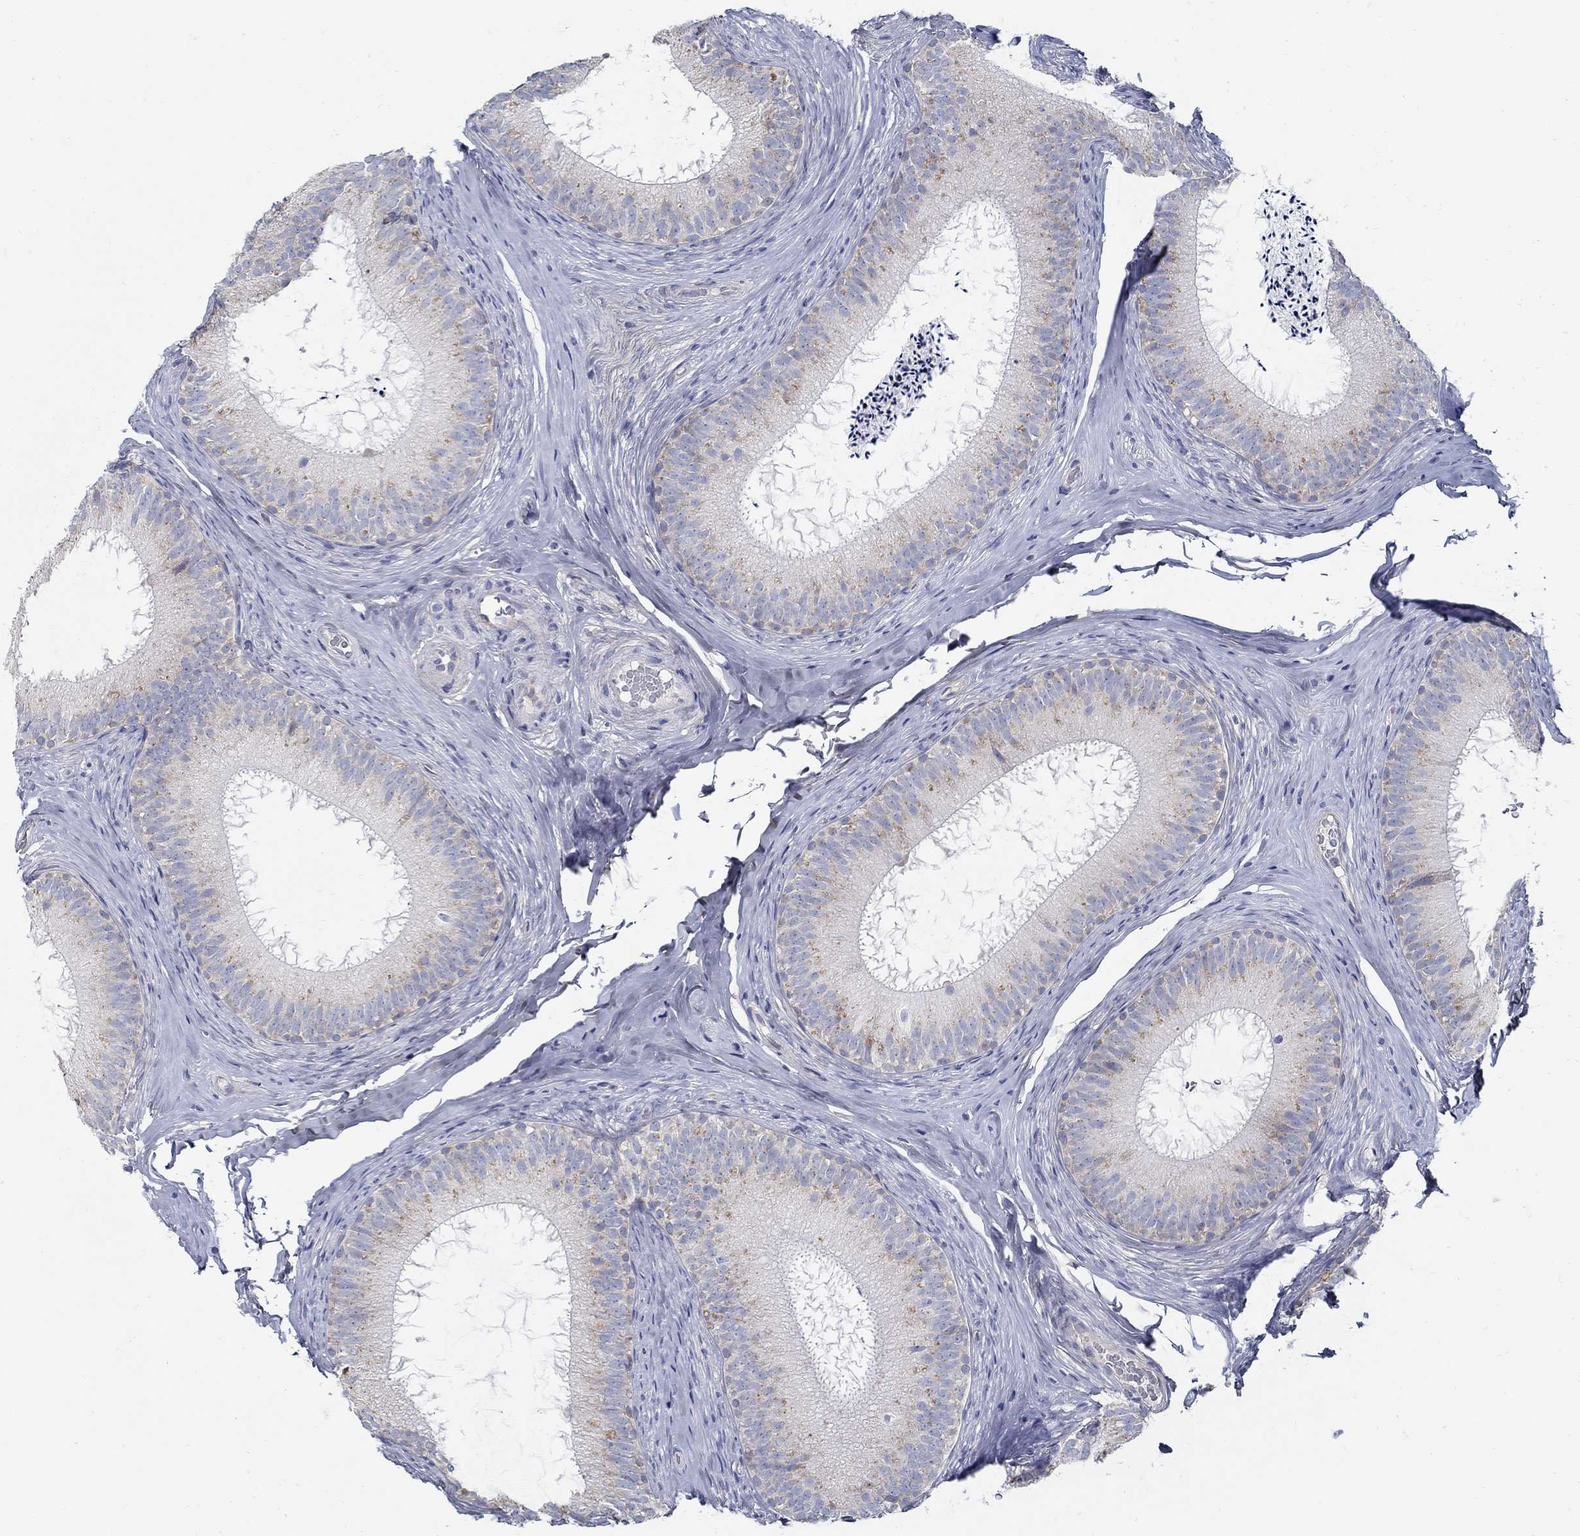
{"staining": {"intensity": "weak", "quantity": "<25%", "location": "cytoplasmic/membranous"}, "tissue": "epididymis", "cell_type": "Glandular cells", "image_type": "normal", "snomed": [{"axis": "morphology", "description": "Normal tissue, NOS"}, {"axis": "morphology", "description": "Carcinoma, Embryonal, NOS"}, {"axis": "topography", "description": "Testis"}, {"axis": "topography", "description": "Epididymis"}], "caption": "Human epididymis stained for a protein using immunohistochemistry (IHC) shows no positivity in glandular cells.", "gene": "TGFBI", "patient": {"sex": "male", "age": 24}}